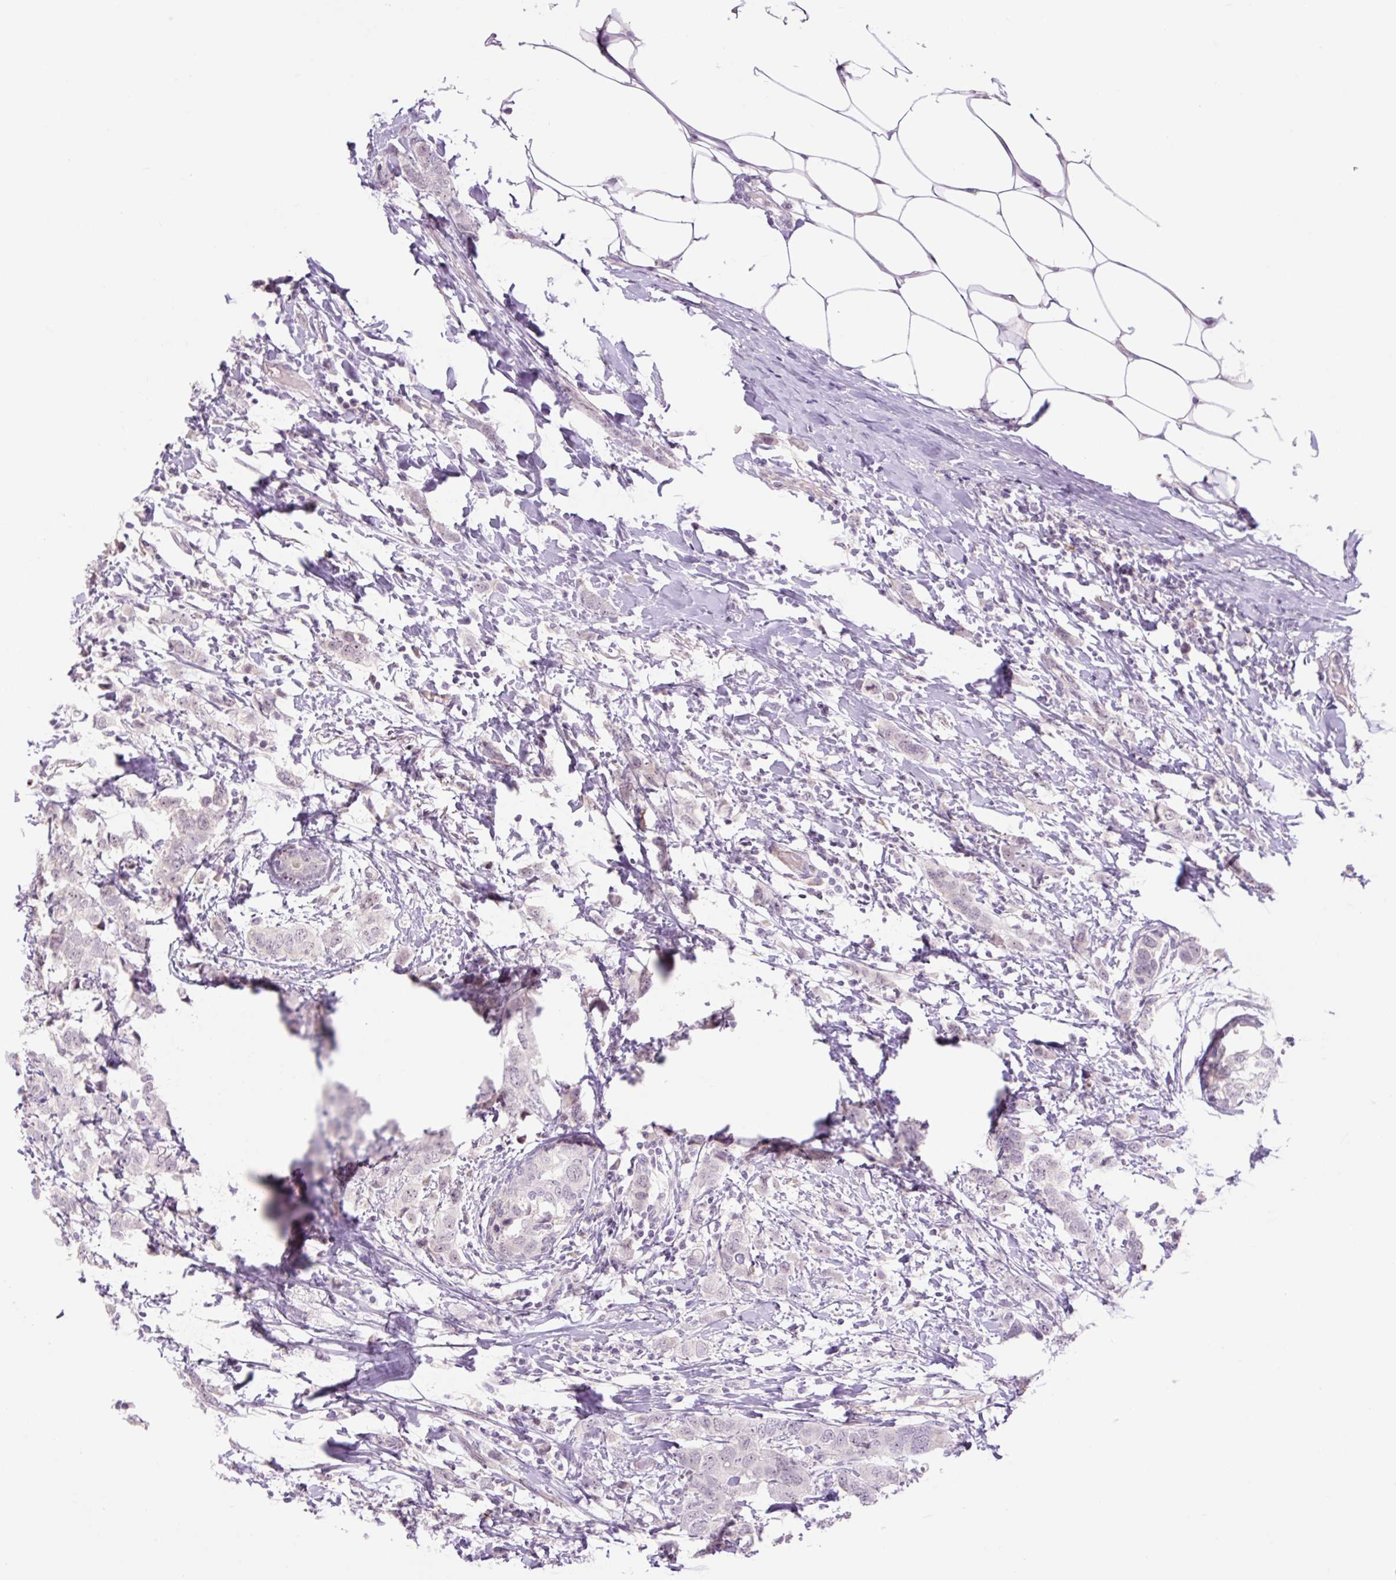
{"staining": {"intensity": "negative", "quantity": "none", "location": "none"}, "tissue": "breast cancer", "cell_type": "Tumor cells", "image_type": "cancer", "snomed": [{"axis": "morphology", "description": "Duct carcinoma"}, {"axis": "topography", "description": "Breast"}], "caption": "Protein analysis of breast cancer exhibits no significant expression in tumor cells.", "gene": "ZNF417", "patient": {"sex": "female", "age": 50}}